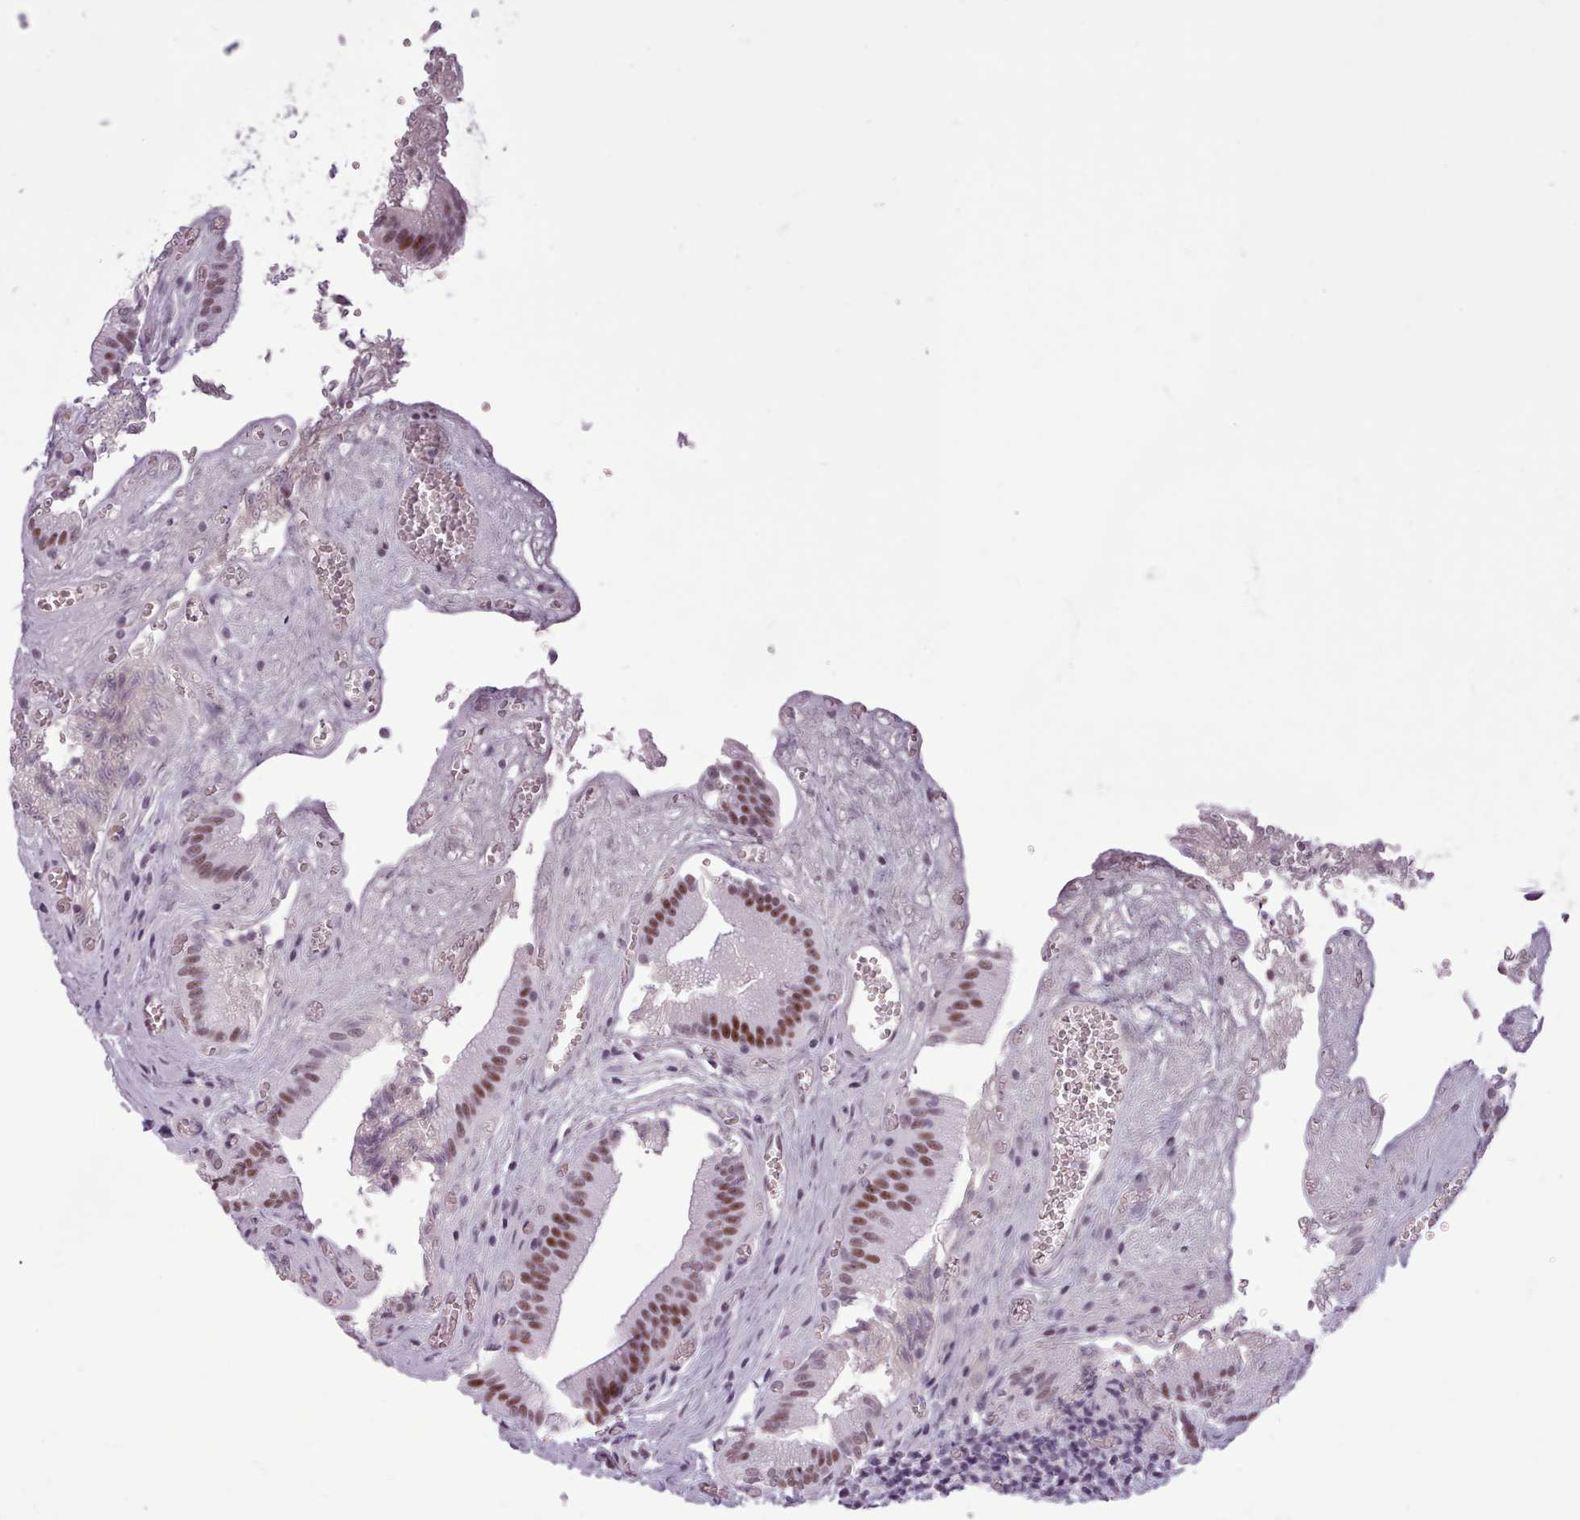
{"staining": {"intensity": "moderate", "quantity": ">75%", "location": "nuclear"}, "tissue": "gallbladder", "cell_type": "Glandular cells", "image_type": "normal", "snomed": [{"axis": "morphology", "description": "Normal tissue, NOS"}, {"axis": "topography", "description": "Gallbladder"}, {"axis": "topography", "description": "Peripheral nerve tissue"}], "caption": "Gallbladder was stained to show a protein in brown. There is medium levels of moderate nuclear staining in about >75% of glandular cells.", "gene": "SRSF4", "patient": {"sex": "male", "age": 17}}